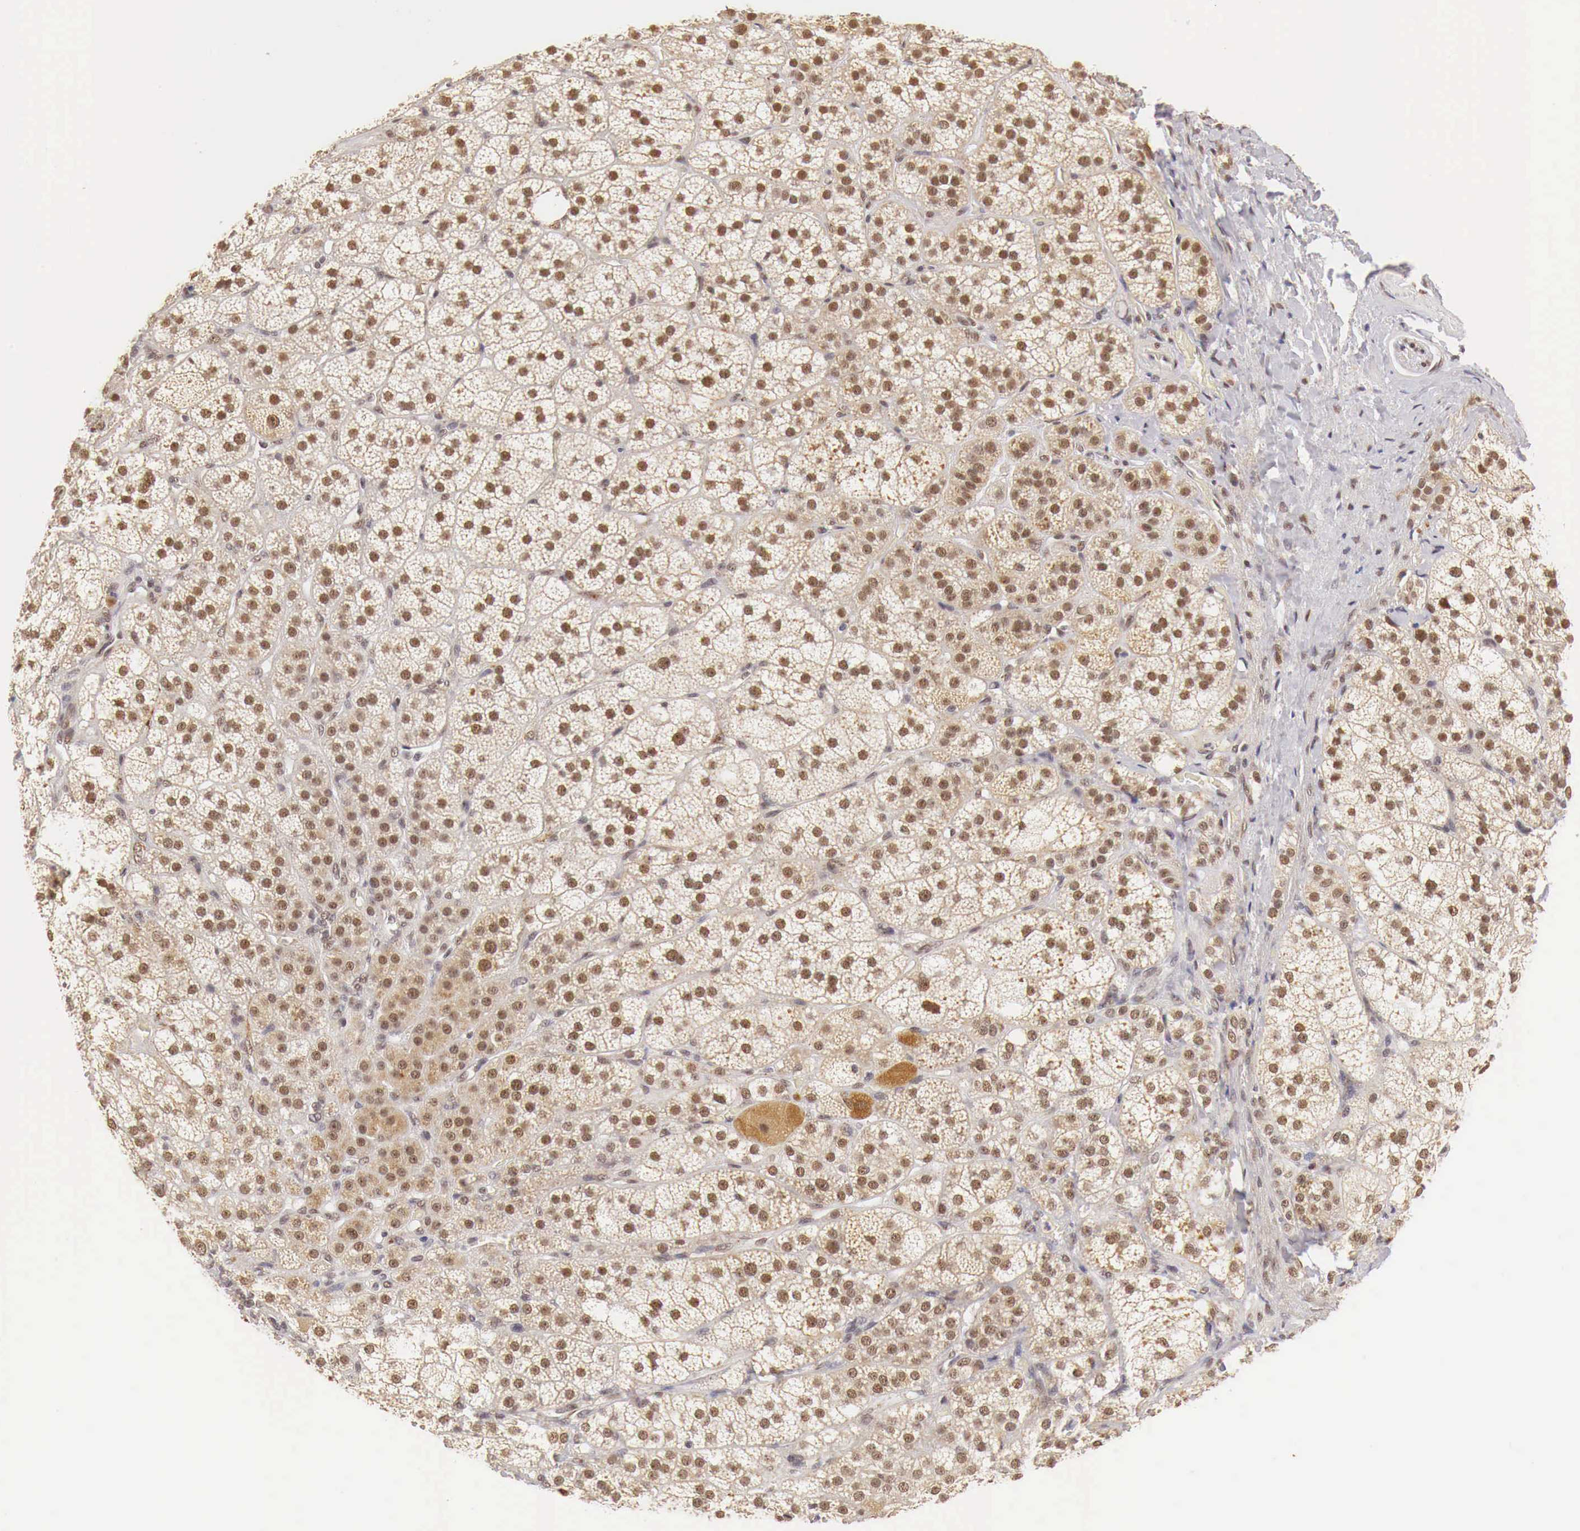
{"staining": {"intensity": "moderate", "quantity": ">75%", "location": "cytoplasmic/membranous,nuclear"}, "tissue": "adrenal gland", "cell_type": "Glandular cells", "image_type": "normal", "snomed": [{"axis": "morphology", "description": "Normal tissue, NOS"}, {"axis": "topography", "description": "Adrenal gland"}], "caption": "Immunohistochemical staining of unremarkable human adrenal gland demonstrates >75% levels of moderate cytoplasmic/membranous,nuclear protein expression in about >75% of glandular cells.", "gene": "GPKOW", "patient": {"sex": "female", "age": 60}}